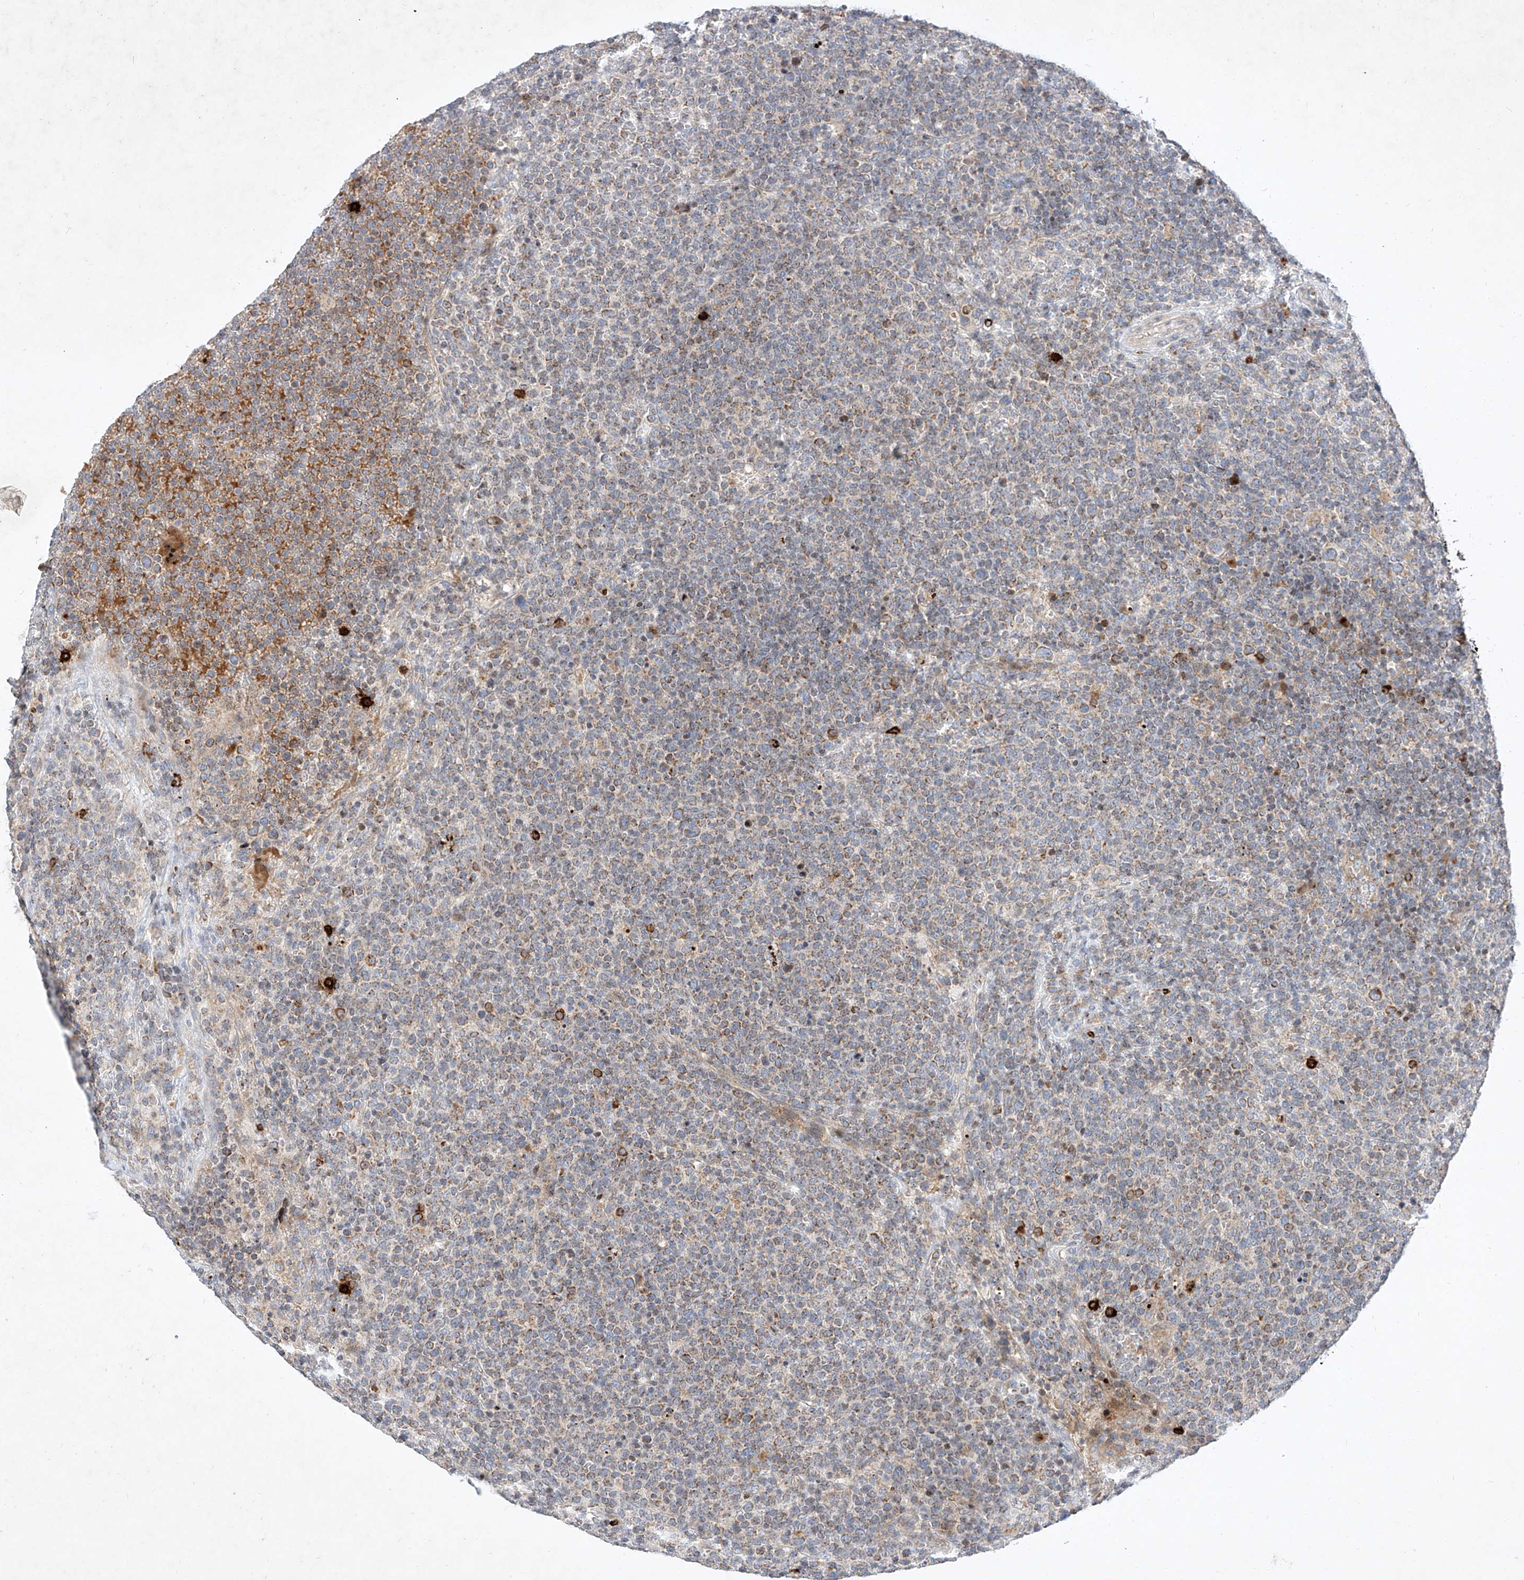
{"staining": {"intensity": "moderate", "quantity": "25%-75%", "location": "cytoplasmic/membranous"}, "tissue": "lymphoma", "cell_type": "Tumor cells", "image_type": "cancer", "snomed": [{"axis": "morphology", "description": "Malignant lymphoma, non-Hodgkin's type, High grade"}, {"axis": "topography", "description": "Lymph node"}], "caption": "High-grade malignant lymphoma, non-Hodgkin's type stained for a protein displays moderate cytoplasmic/membranous positivity in tumor cells. The staining was performed using DAB to visualize the protein expression in brown, while the nuclei were stained in blue with hematoxylin (Magnification: 20x).", "gene": "OSGEPL1", "patient": {"sex": "male", "age": 61}}